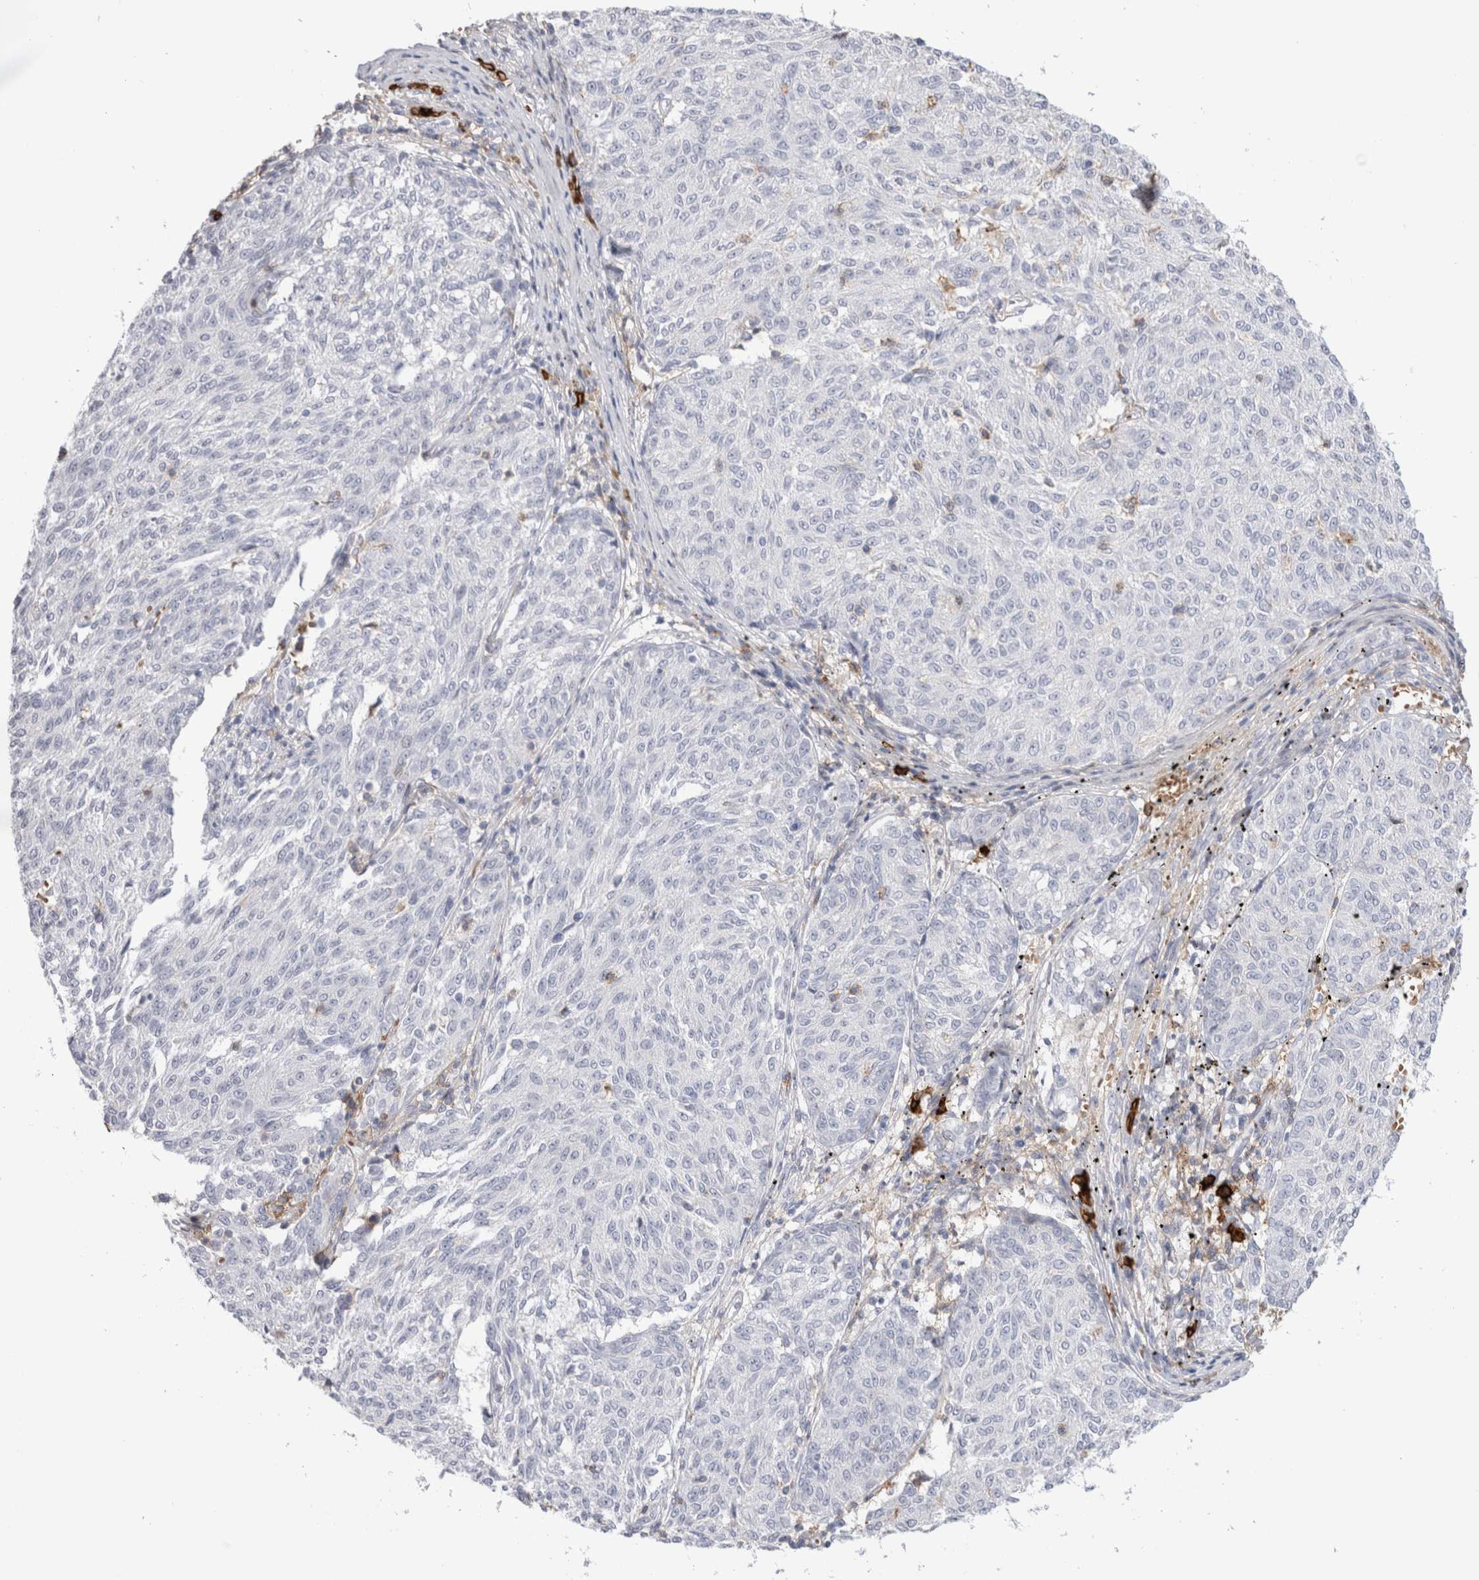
{"staining": {"intensity": "negative", "quantity": "none", "location": "none"}, "tissue": "melanoma", "cell_type": "Tumor cells", "image_type": "cancer", "snomed": [{"axis": "morphology", "description": "Malignant melanoma, NOS"}, {"axis": "topography", "description": "Skin"}], "caption": "High magnification brightfield microscopy of melanoma stained with DAB (3,3'-diaminobenzidine) (brown) and counterstained with hematoxylin (blue): tumor cells show no significant staining.", "gene": "CD38", "patient": {"sex": "female", "age": 72}}